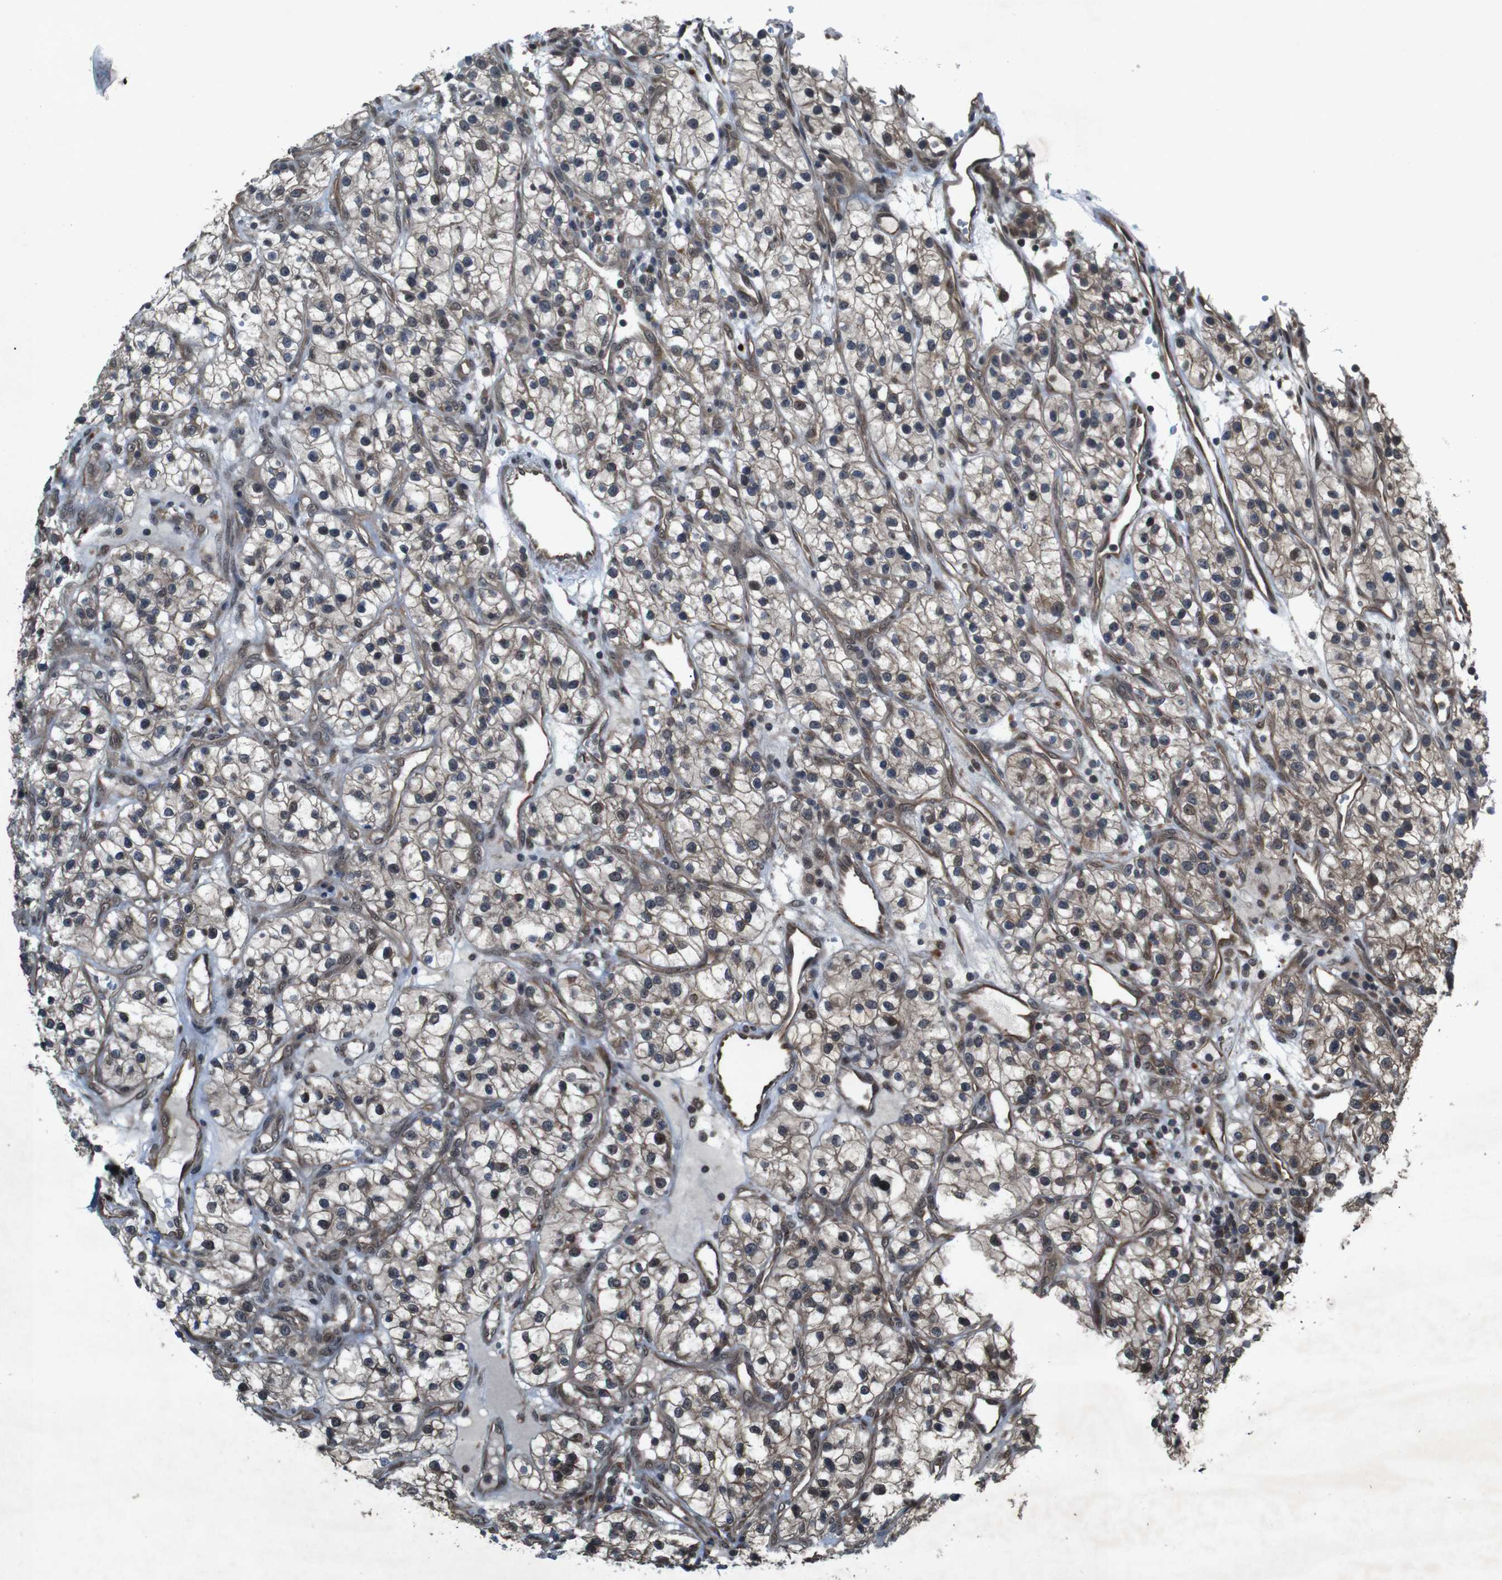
{"staining": {"intensity": "weak", "quantity": "25%-75%", "location": "cytoplasmic/membranous,nuclear"}, "tissue": "renal cancer", "cell_type": "Tumor cells", "image_type": "cancer", "snomed": [{"axis": "morphology", "description": "Adenocarcinoma, NOS"}, {"axis": "topography", "description": "Kidney"}], "caption": "About 25%-75% of tumor cells in human renal adenocarcinoma demonstrate weak cytoplasmic/membranous and nuclear protein expression as visualized by brown immunohistochemical staining.", "gene": "SOCS1", "patient": {"sex": "female", "age": 57}}